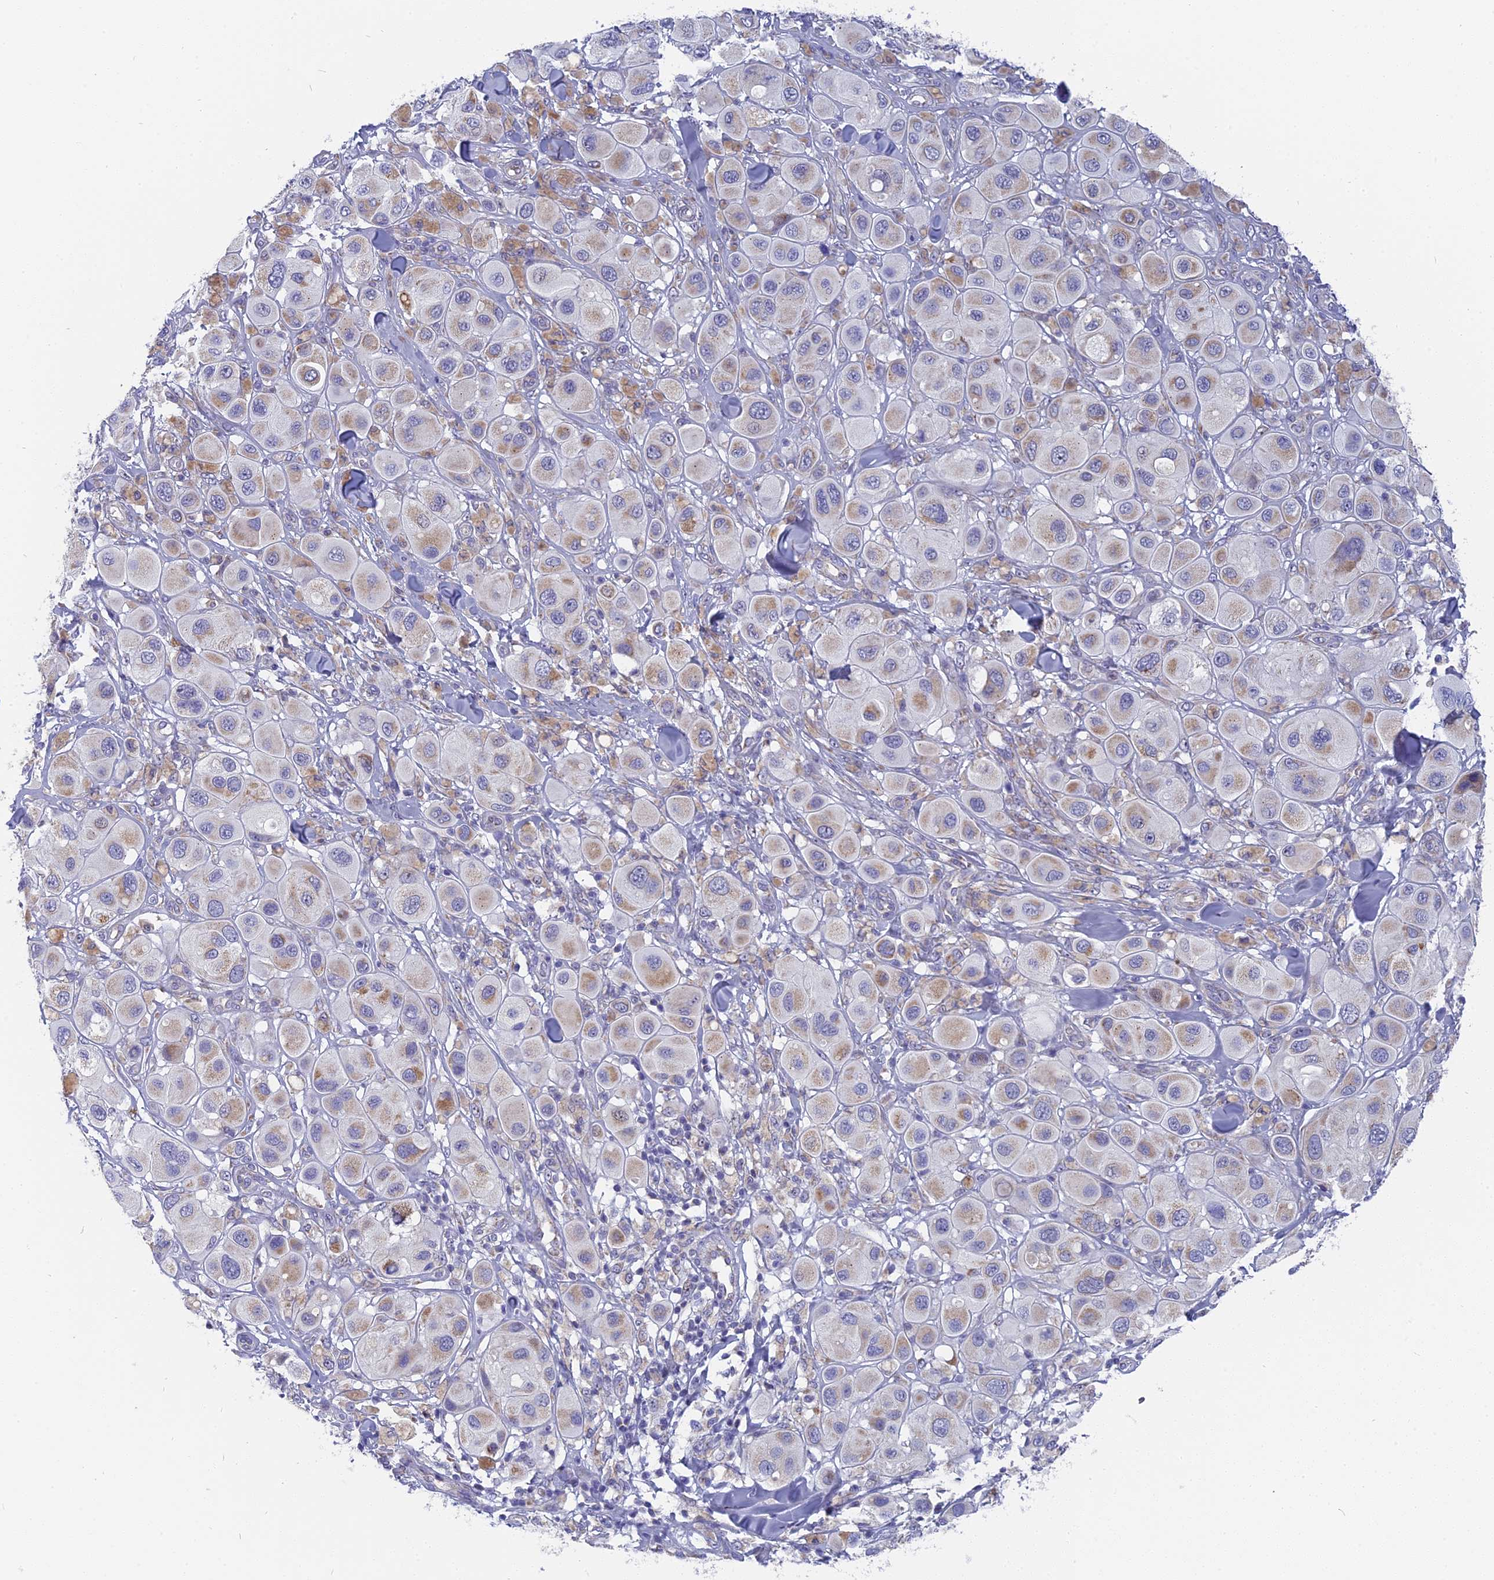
{"staining": {"intensity": "weak", "quantity": "25%-75%", "location": "cytoplasmic/membranous"}, "tissue": "melanoma", "cell_type": "Tumor cells", "image_type": "cancer", "snomed": [{"axis": "morphology", "description": "Malignant melanoma, Metastatic site"}, {"axis": "topography", "description": "Skin"}], "caption": "Human malignant melanoma (metastatic site) stained with a brown dye exhibits weak cytoplasmic/membranous positive staining in about 25%-75% of tumor cells.", "gene": "DTWD1", "patient": {"sex": "male", "age": 41}}